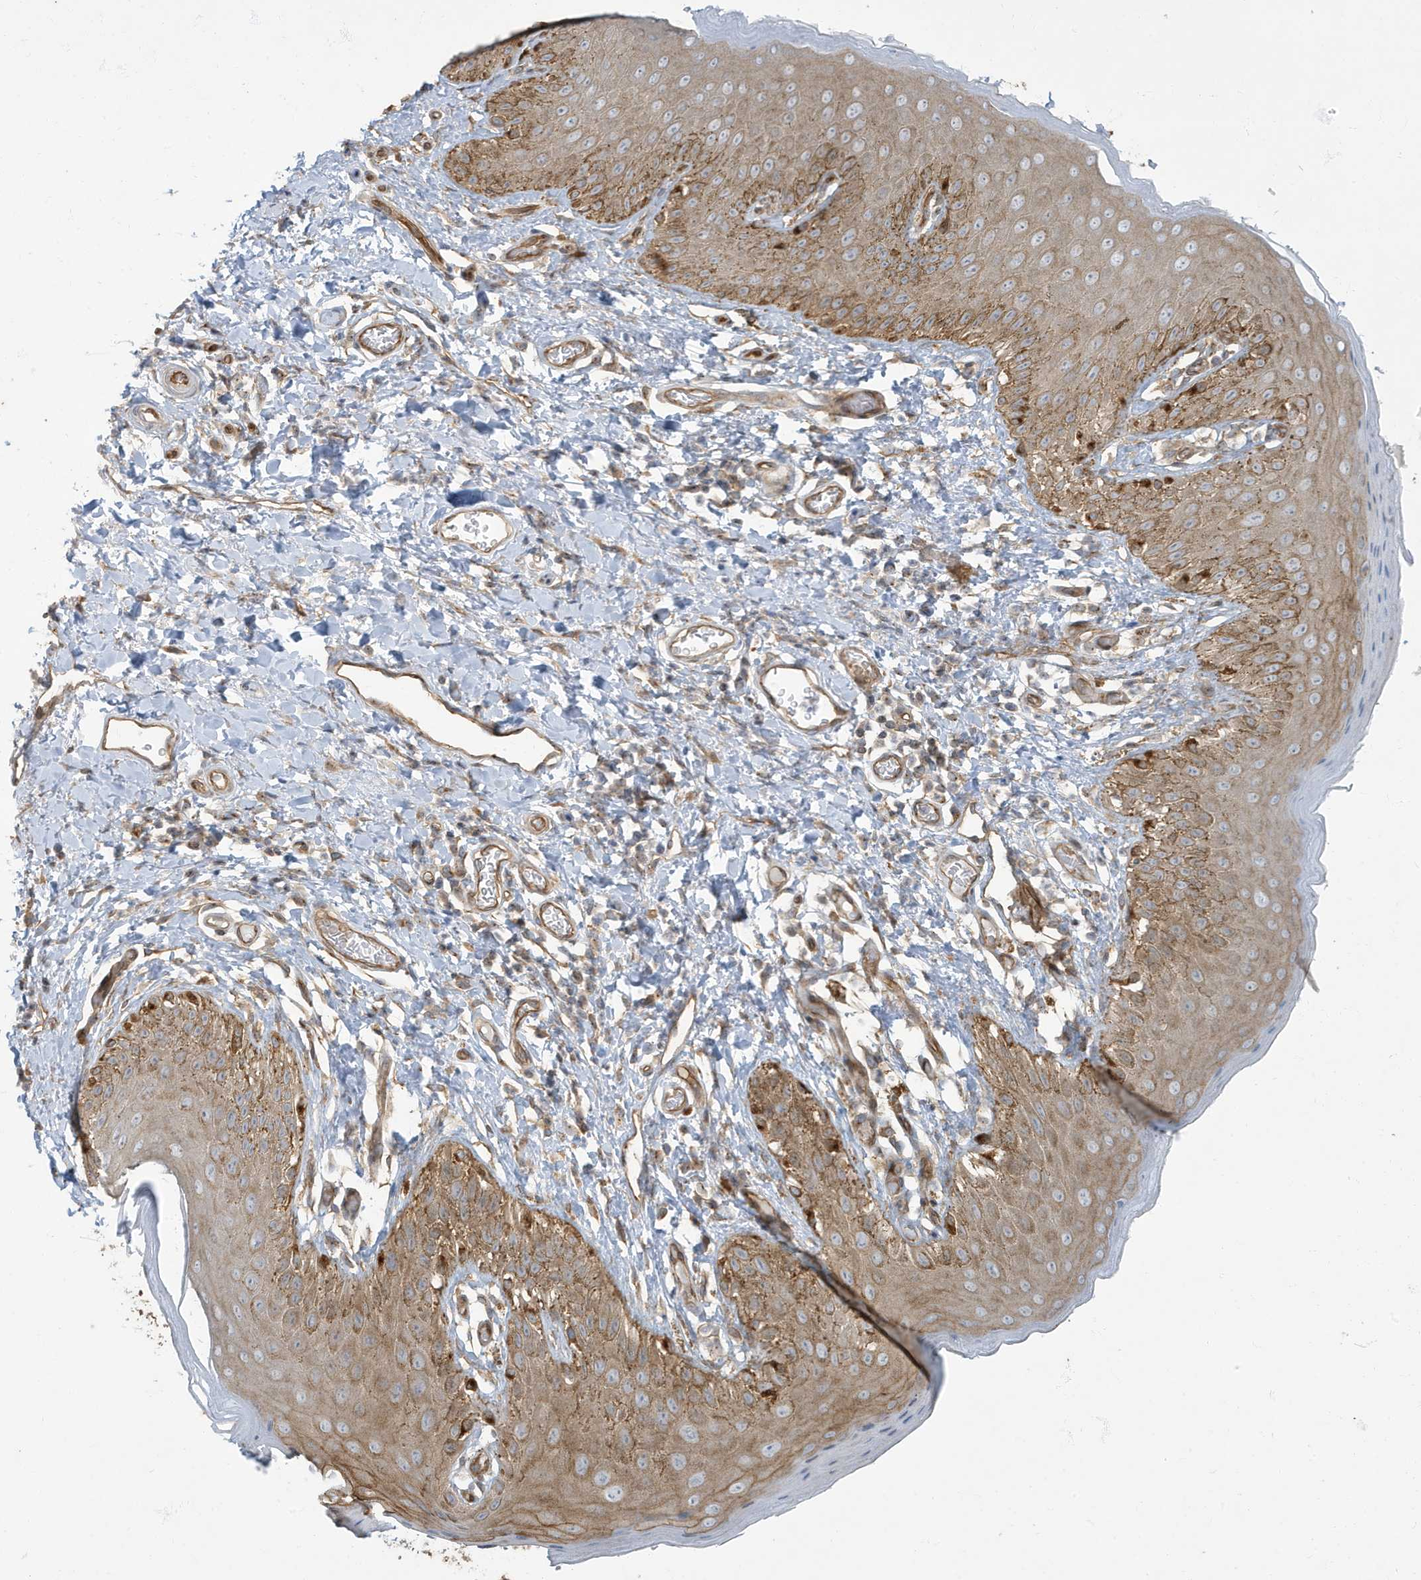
{"staining": {"intensity": "moderate", "quantity": ">75%", "location": "cytoplasmic/membranous"}, "tissue": "skin", "cell_type": "Epidermal cells", "image_type": "normal", "snomed": [{"axis": "morphology", "description": "Normal tissue, NOS"}, {"axis": "topography", "description": "Anal"}], "caption": "Protein expression analysis of benign skin shows moderate cytoplasmic/membranous positivity in approximately >75% of epidermal cells.", "gene": "ATP23", "patient": {"sex": "male", "age": 44}}